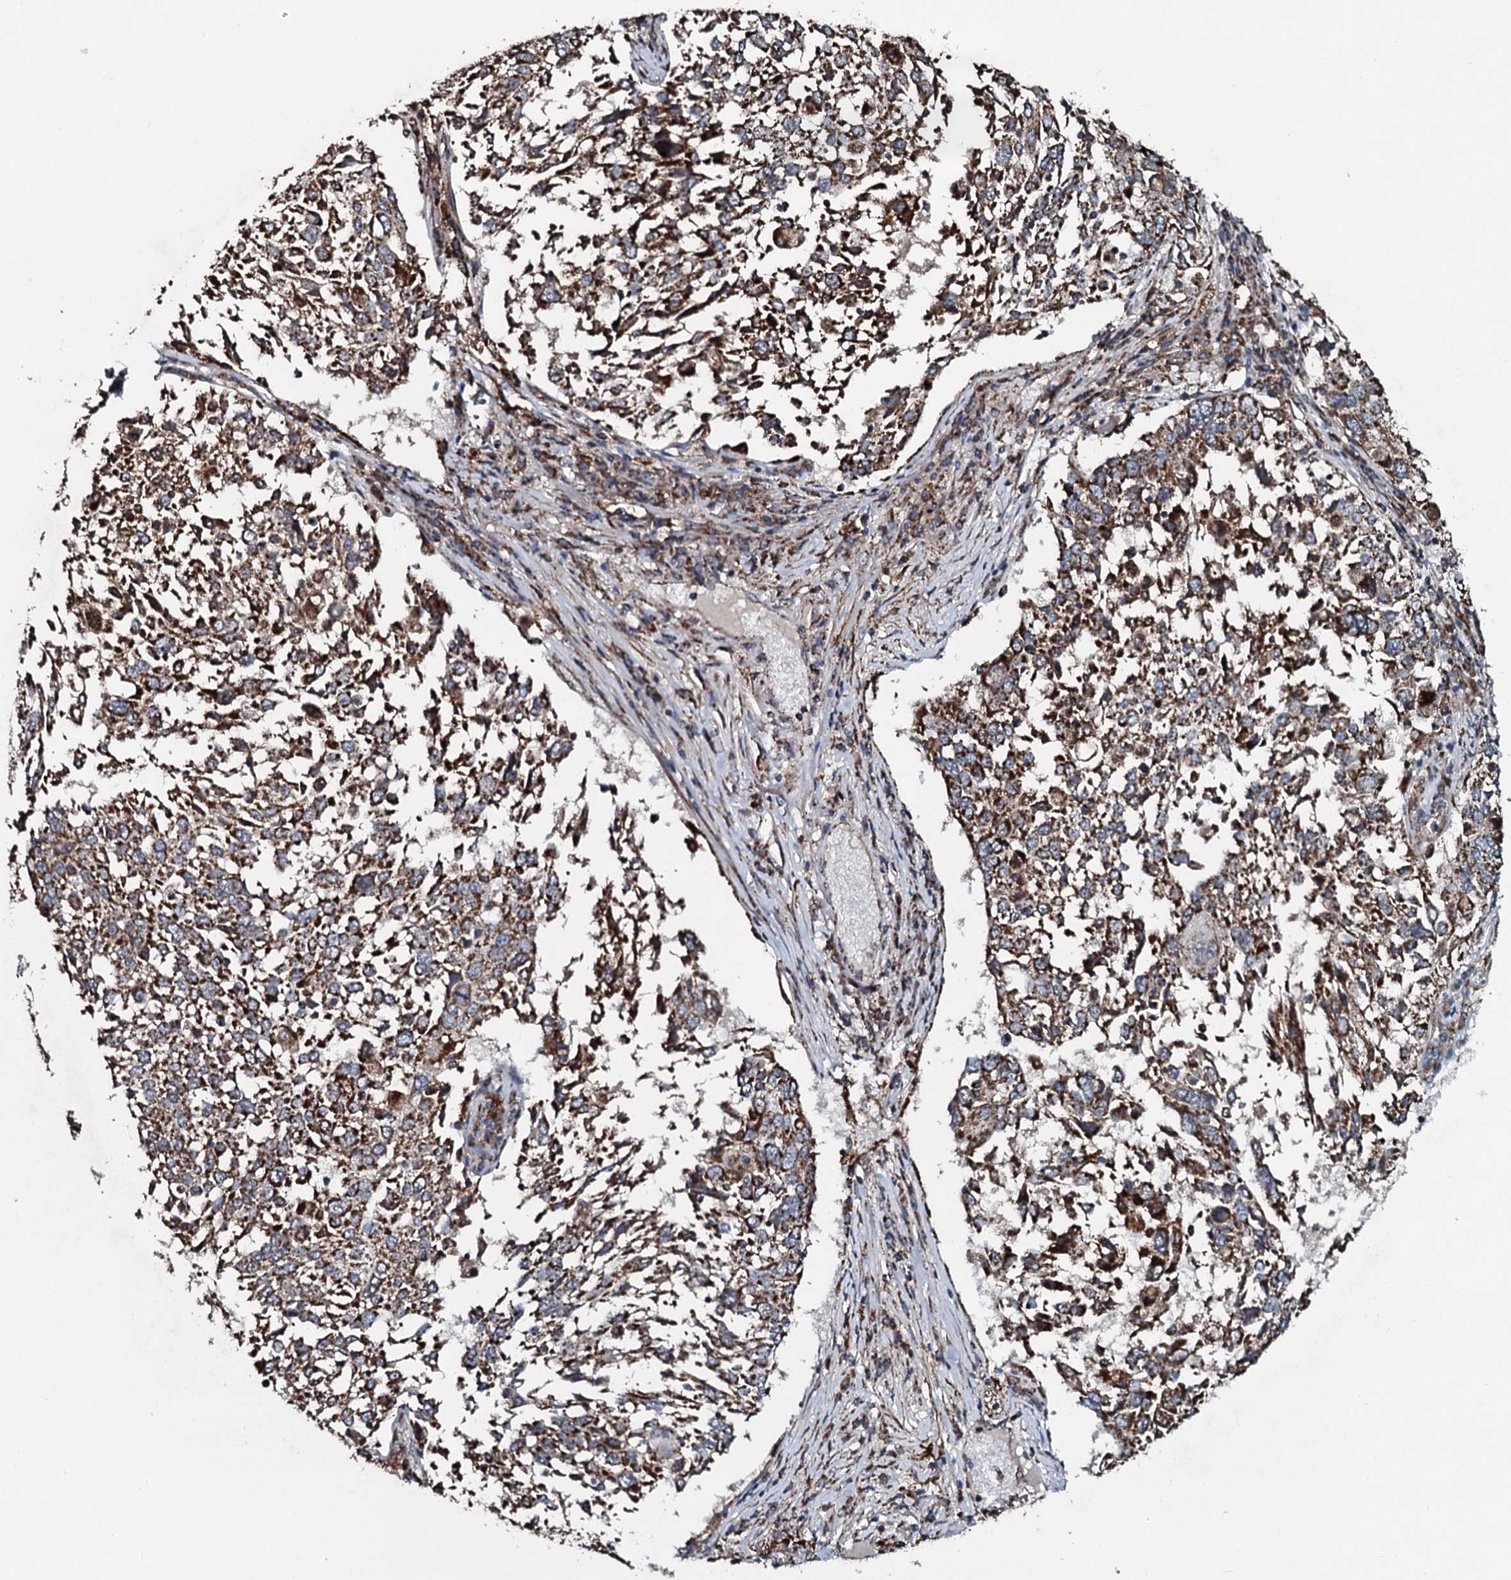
{"staining": {"intensity": "moderate", "quantity": ">75%", "location": "cytoplasmic/membranous"}, "tissue": "lung cancer", "cell_type": "Tumor cells", "image_type": "cancer", "snomed": [{"axis": "morphology", "description": "Squamous cell carcinoma, NOS"}, {"axis": "topography", "description": "Lung"}], "caption": "This micrograph displays immunohistochemistry staining of lung cancer (squamous cell carcinoma), with medium moderate cytoplasmic/membranous positivity in approximately >75% of tumor cells.", "gene": "DYNC2I2", "patient": {"sex": "male", "age": 65}}